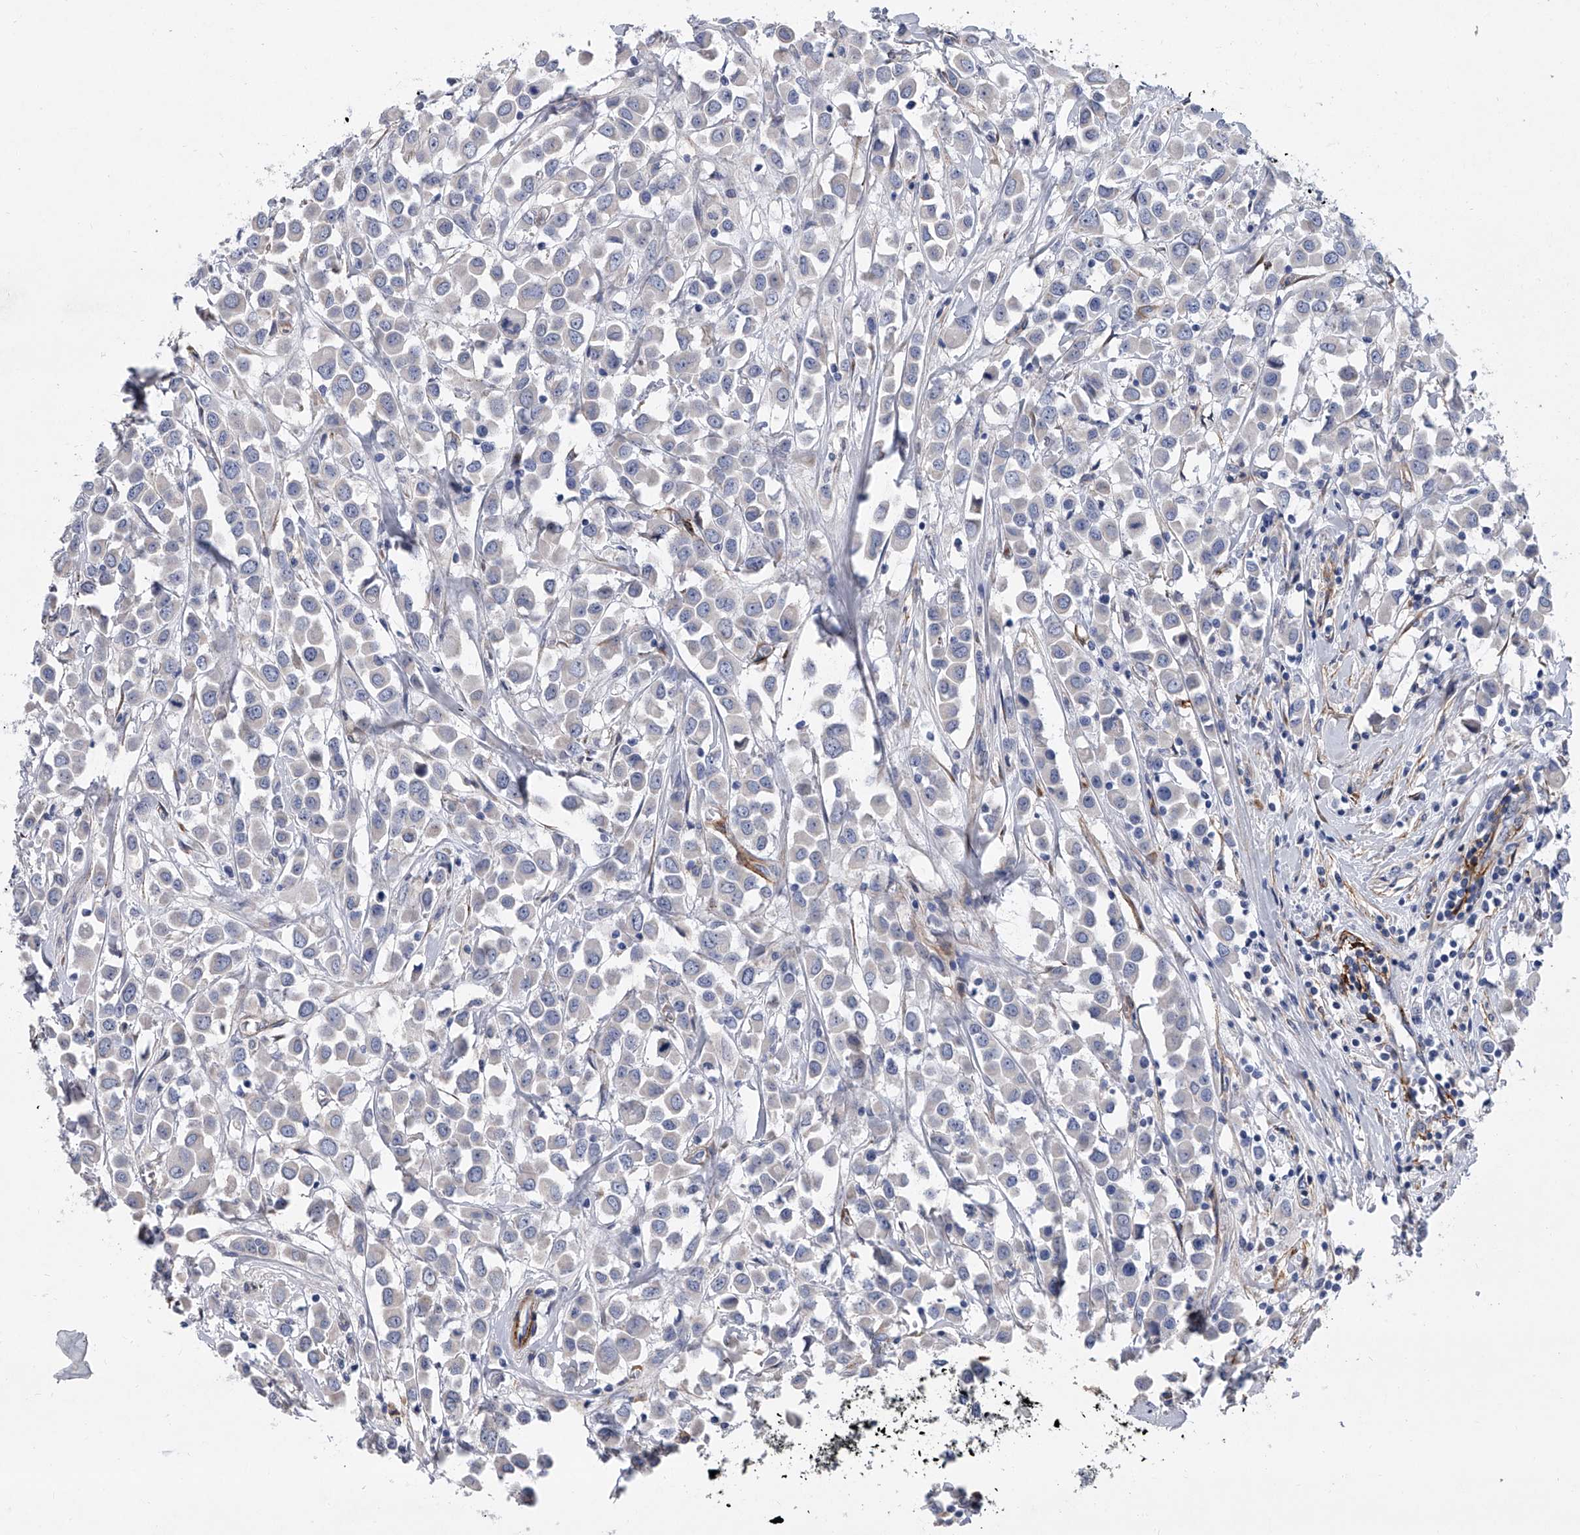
{"staining": {"intensity": "negative", "quantity": "none", "location": "none"}, "tissue": "breast cancer", "cell_type": "Tumor cells", "image_type": "cancer", "snomed": [{"axis": "morphology", "description": "Duct carcinoma"}, {"axis": "topography", "description": "Breast"}], "caption": "This is a micrograph of IHC staining of breast cancer (infiltrating ductal carcinoma), which shows no staining in tumor cells.", "gene": "ALG14", "patient": {"sex": "female", "age": 61}}